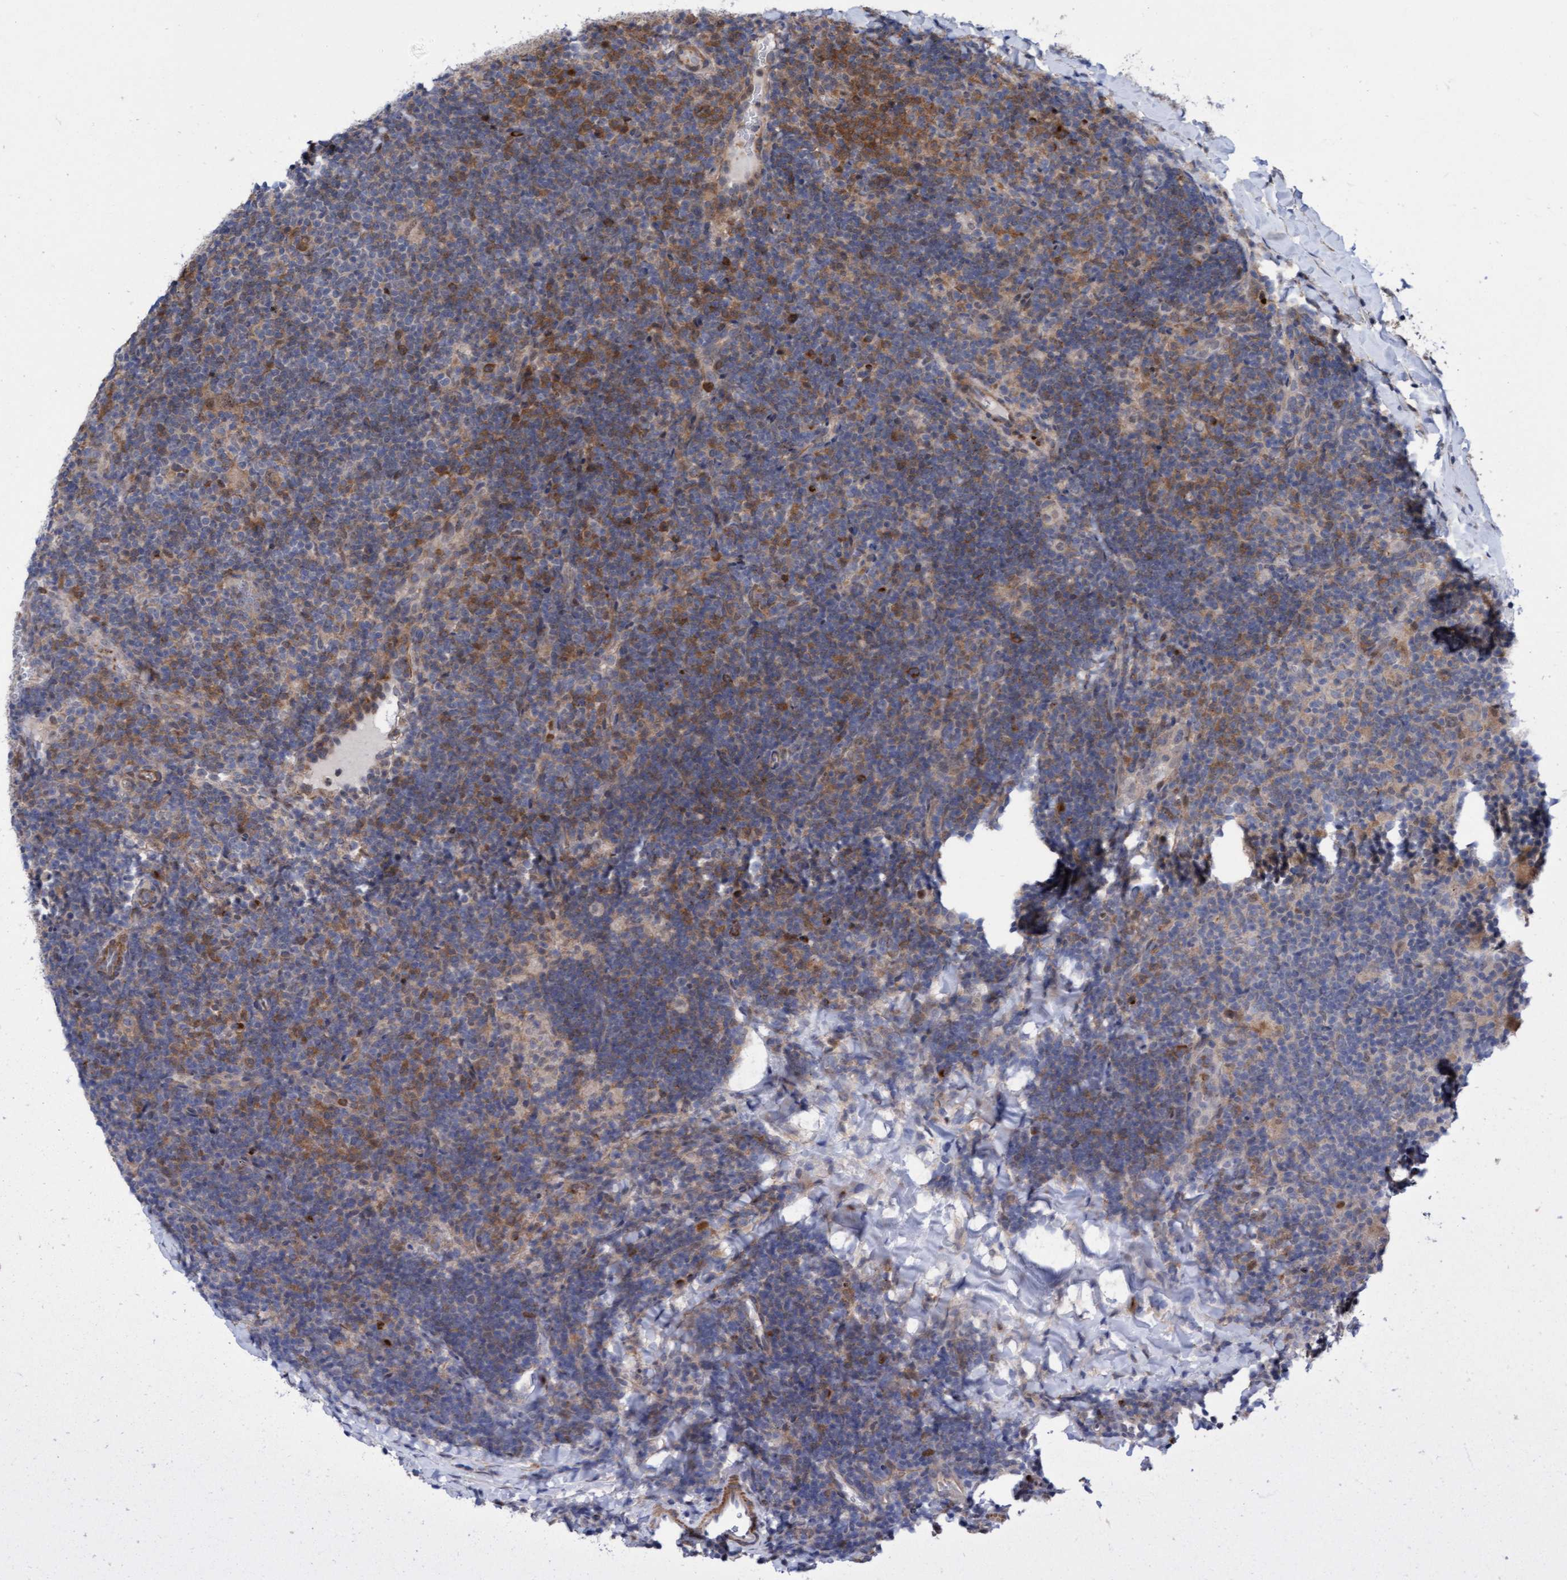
{"staining": {"intensity": "negative", "quantity": "none", "location": "none"}, "tissue": "lymphoma", "cell_type": "Tumor cells", "image_type": "cancer", "snomed": [{"axis": "morphology", "description": "Hodgkin's disease, NOS"}, {"axis": "topography", "description": "Lymph node"}], "caption": "Tumor cells are negative for protein expression in human Hodgkin's disease.", "gene": "RAP1GAP2", "patient": {"sex": "female", "age": 57}}